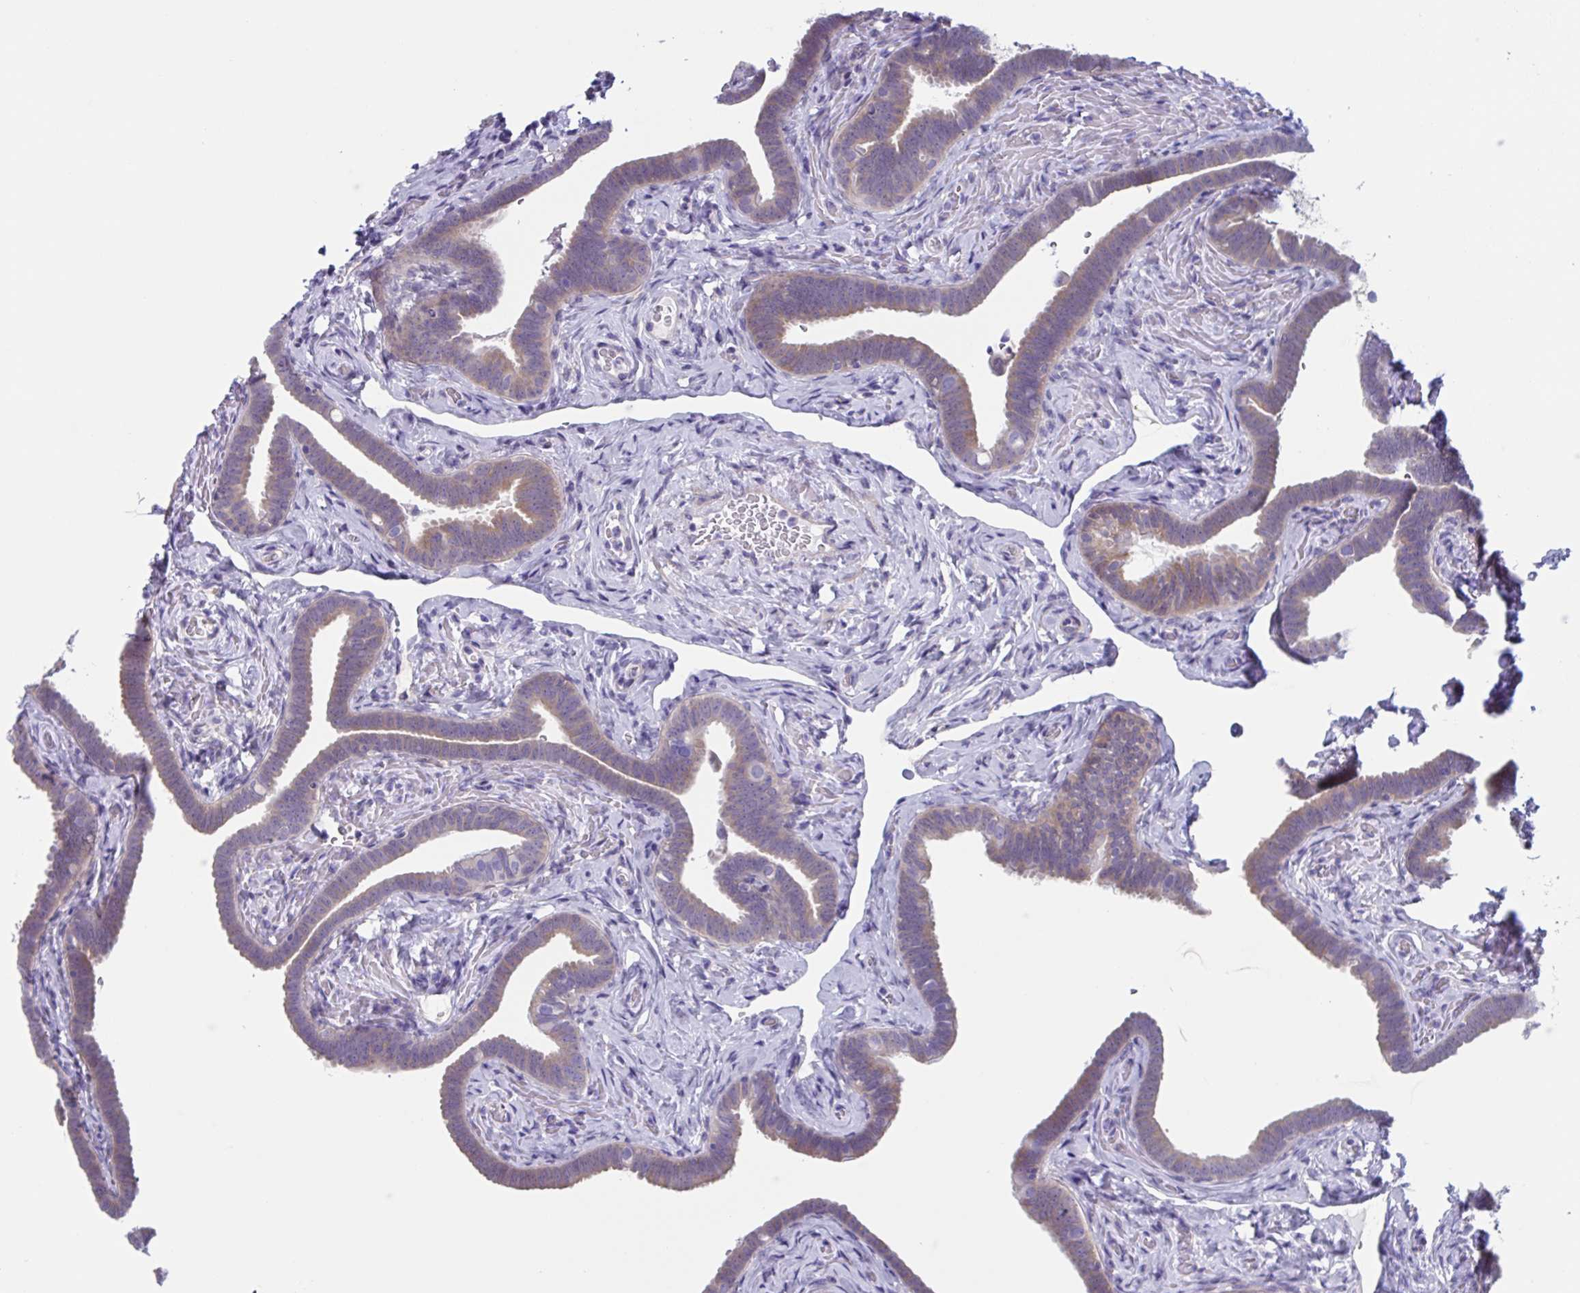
{"staining": {"intensity": "weak", "quantity": "25%-75%", "location": "cytoplasmic/membranous"}, "tissue": "fallopian tube", "cell_type": "Glandular cells", "image_type": "normal", "snomed": [{"axis": "morphology", "description": "Normal tissue, NOS"}, {"axis": "topography", "description": "Fallopian tube"}], "caption": "Immunohistochemical staining of unremarkable human fallopian tube demonstrates weak cytoplasmic/membranous protein positivity in about 25%-75% of glandular cells.", "gene": "LPIN3", "patient": {"sex": "female", "age": 69}}